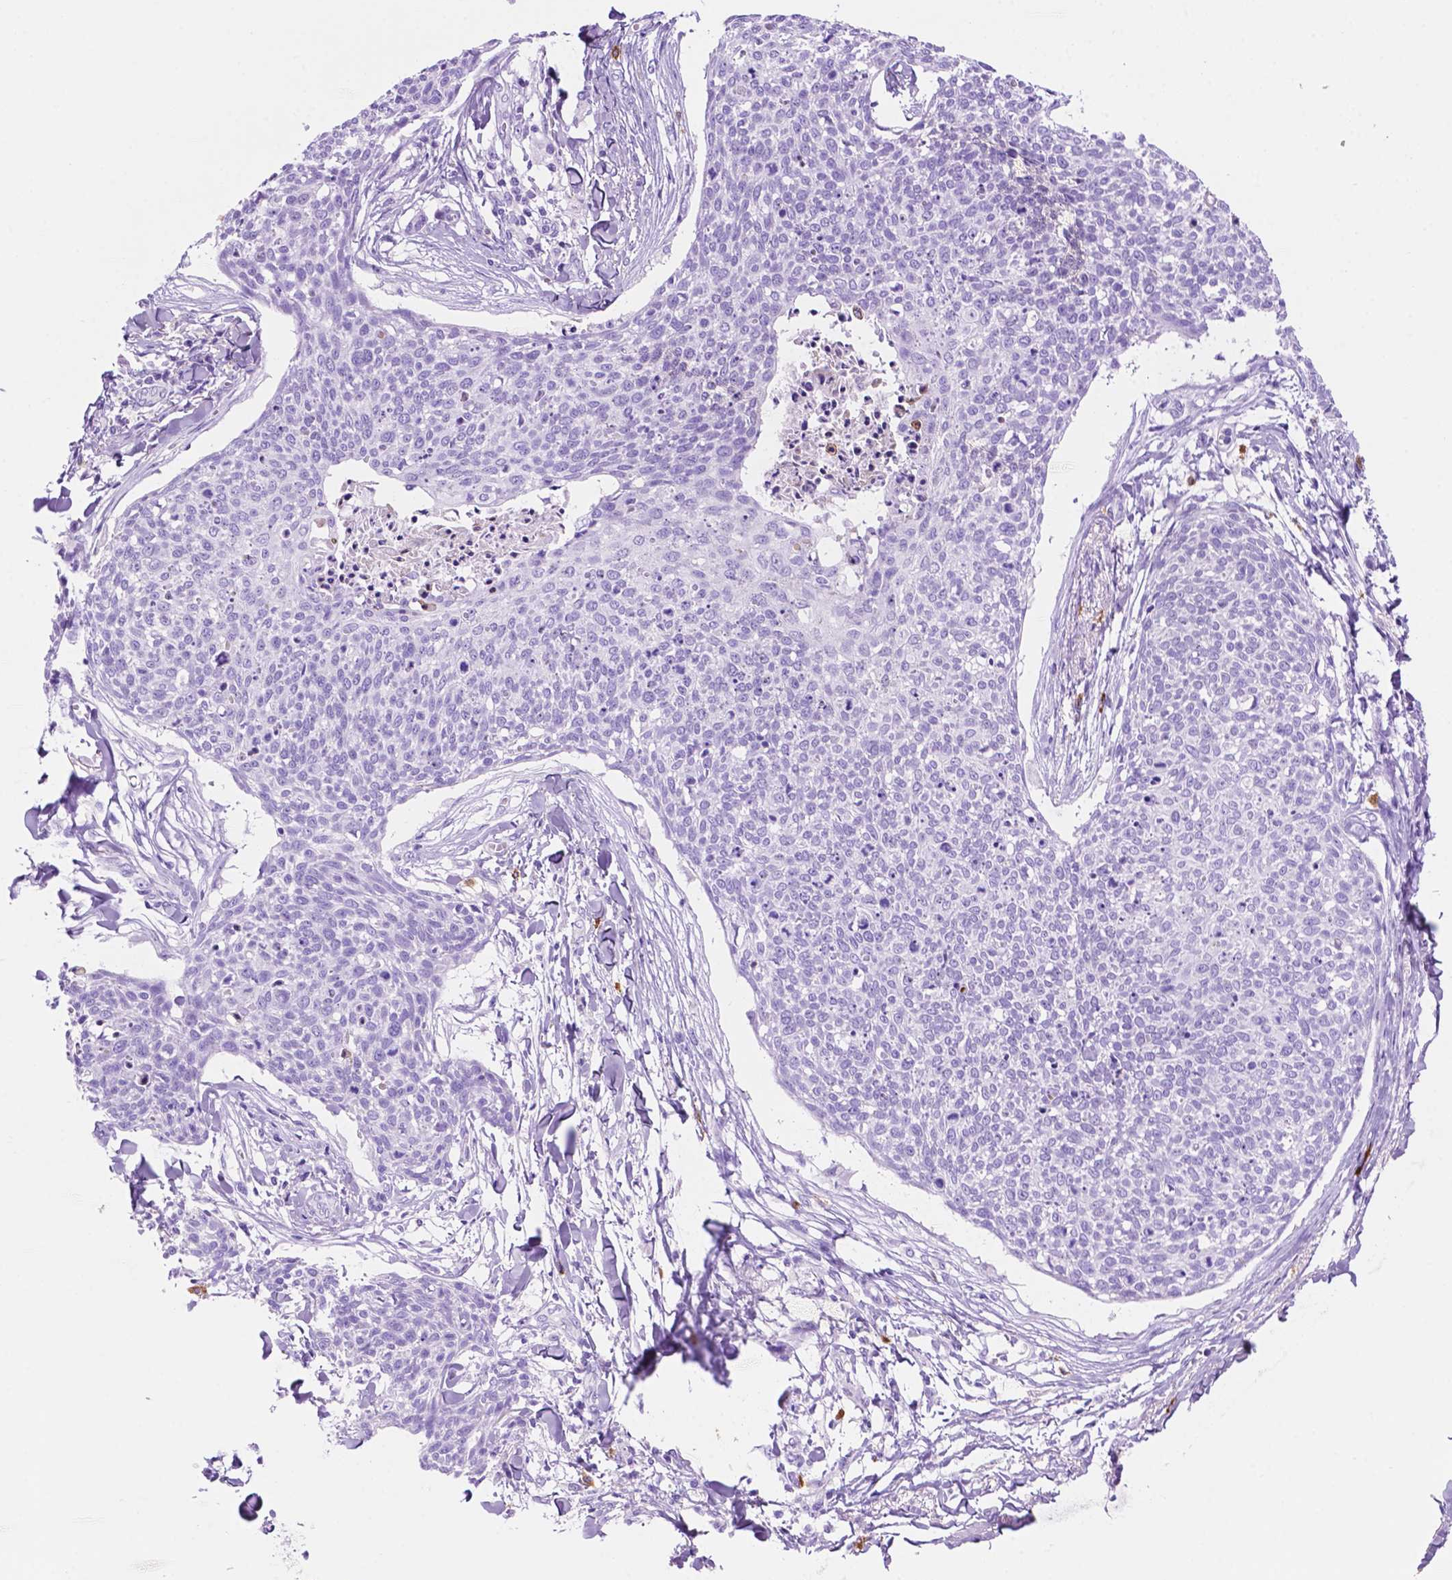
{"staining": {"intensity": "negative", "quantity": "none", "location": "none"}, "tissue": "skin cancer", "cell_type": "Tumor cells", "image_type": "cancer", "snomed": [{"axis": "morphology", "description": "Squamous cell carcinoma, NOS"}, {"axis": "topography", "description": "Skin"}, {"axis": "topography", "description": "Vulva"}], "caption": "Immunohistochemistry (IHC) micrograph of neoplastic tissue: skin cancer stained with DAB (3,3'-diaminobenzidine) displays no significant protein staining in tumor cells.", "gene": "FOXB2", "patient": {"sex": "female", "age": 75}}